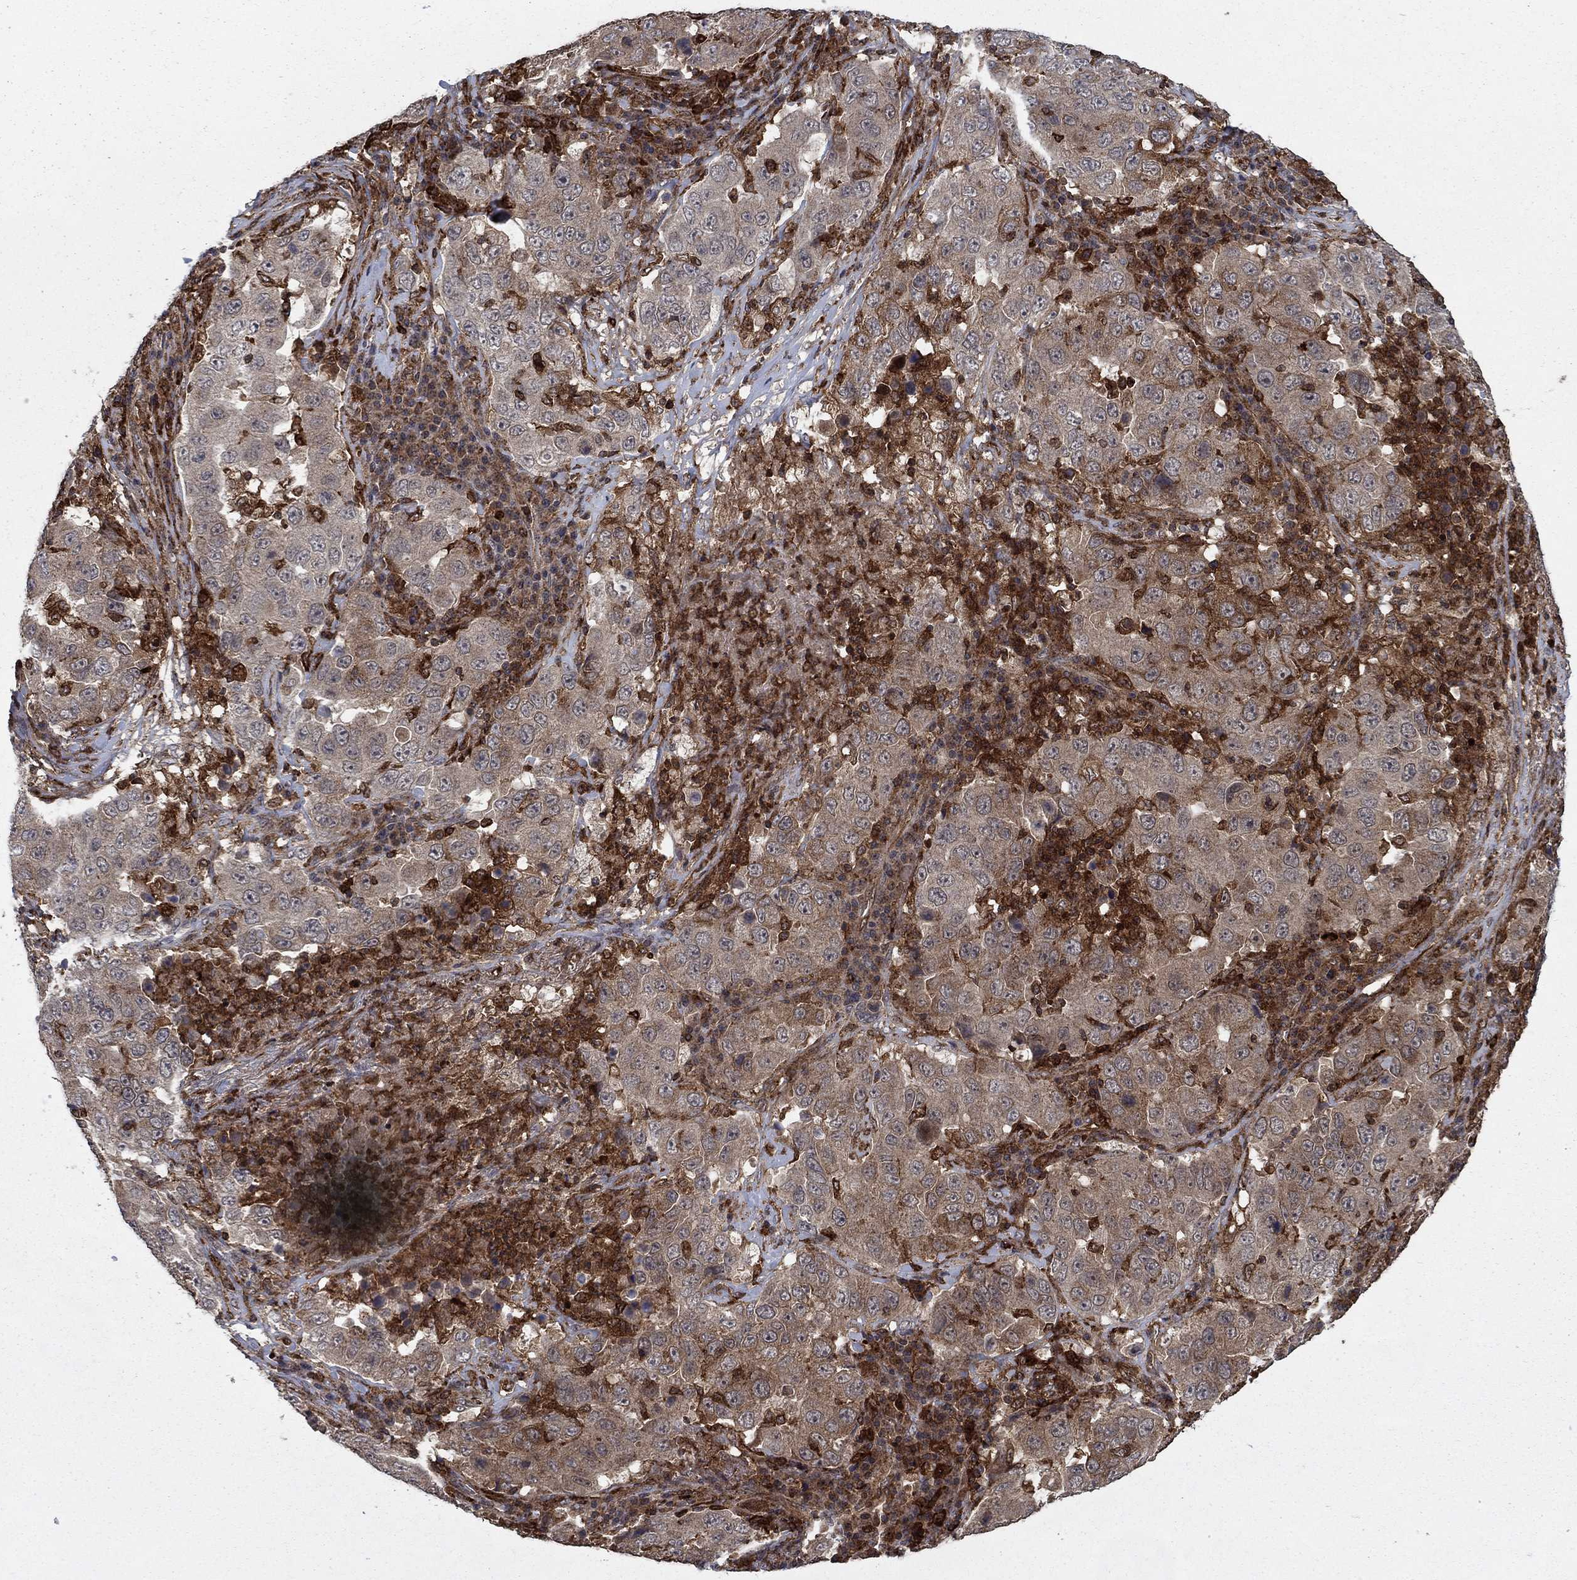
{"staining": {"intensity": "moderate", "quantity": "<25%", "location": "cytoplasmic/membranous"}, "tissue": "lung cancer", "cell_type": "Tumor cells", "image_type": "cancer", "snomed": [{"axis": "morphology", "description": "Adenocarcinoma, NOS"}, {"axis": "topography", "description": "Lung"}], "caption": "High-magnification brightfield microscopy of lung adenocarcinoma stained with DAB (3,3'-diaminobenzidine) (brown) and counterstained with hematoxylin (blue). tumor cells exhibit moderate cytoplasmic/membranous expression is present in approximately<25% of cells.", "gene": "IFI35", "patient": {"sex": "male", "age": 73}}